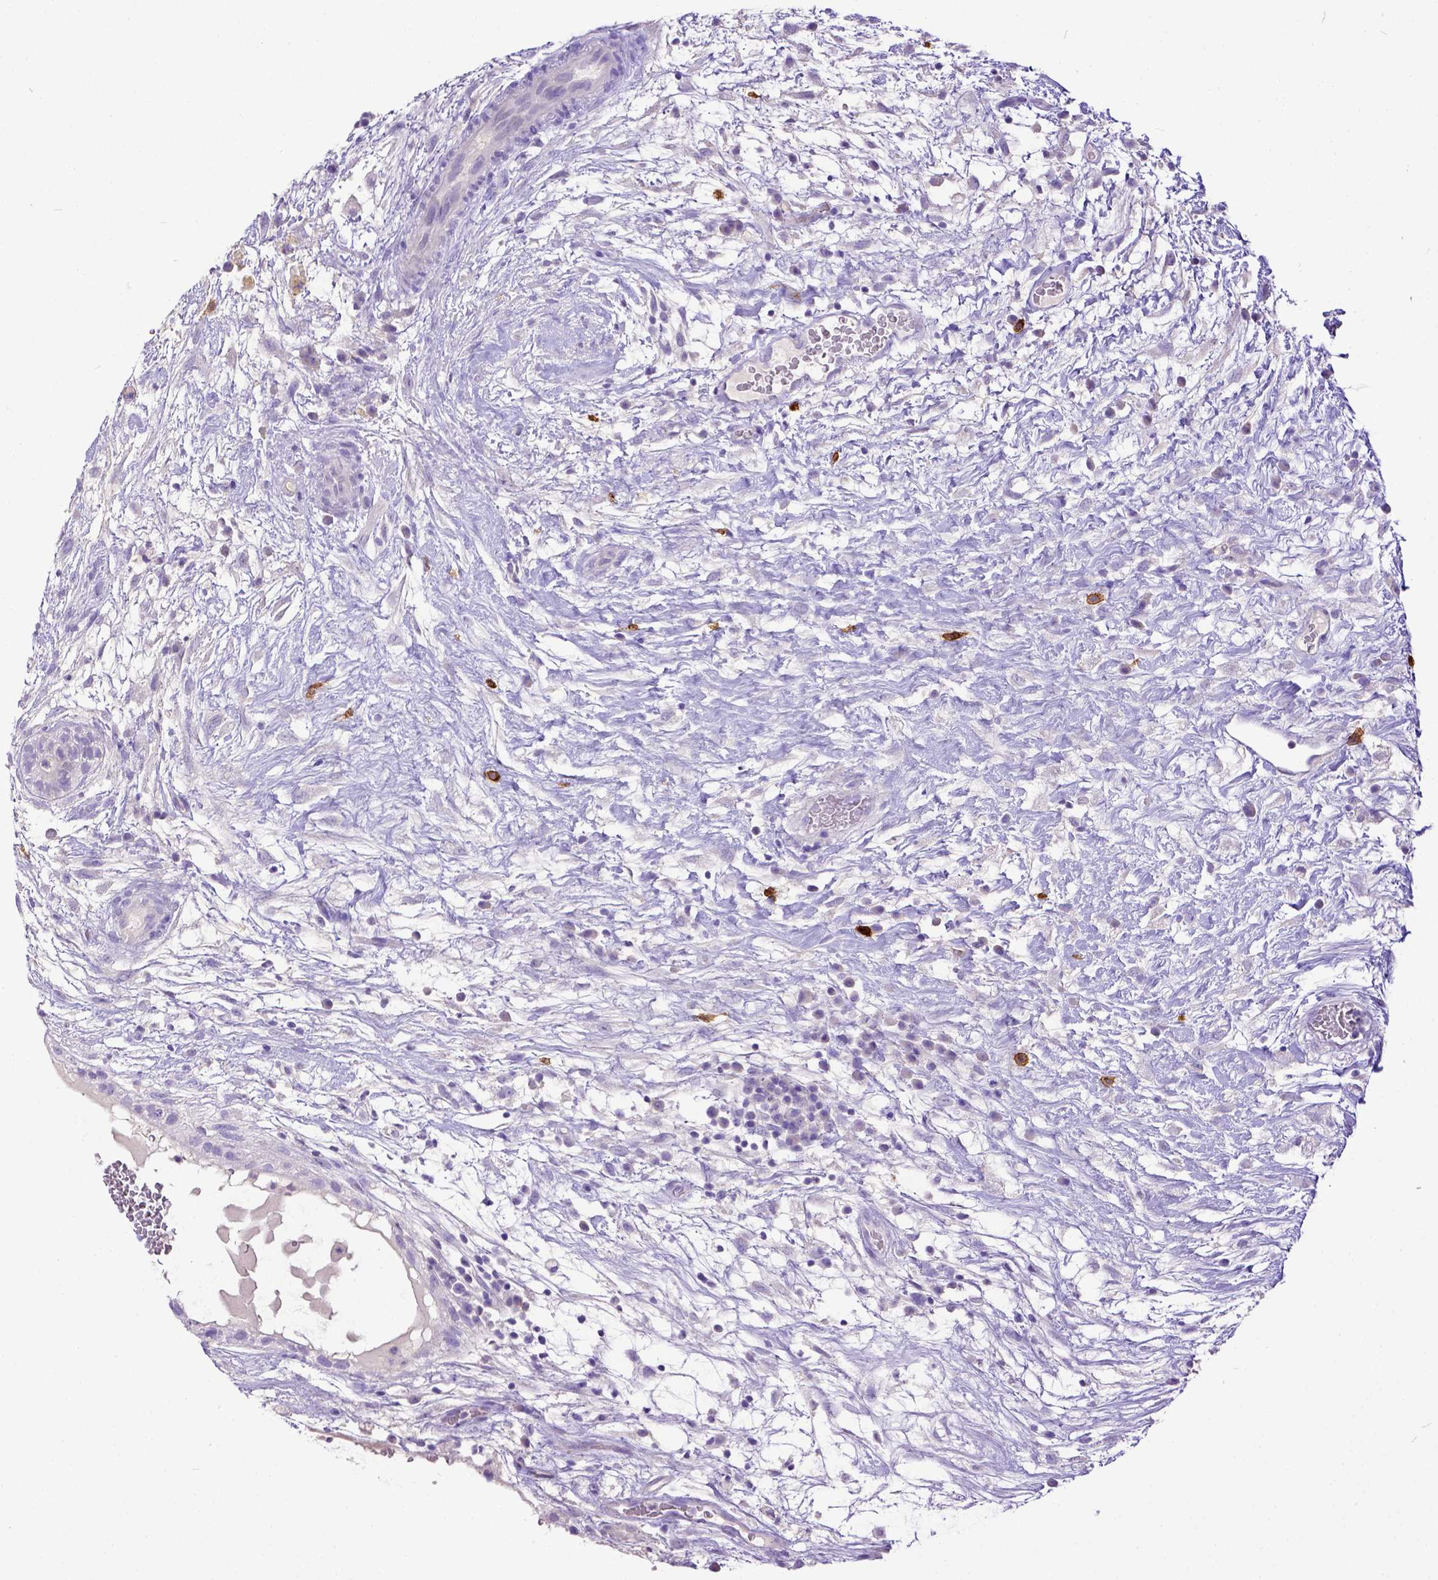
{"staining": {"intensity": "negative", "quantity": "none", "location": "none"}, "tissue": "testis cancer", "cell_type": "Tumor cells", "image_type": "cancer", "snomed": [{"axis": "morphology", "description": "Normal tissue, NOS"}, {"axis": "morphology", "description": "Carcinoma, Embryonal, NOS"}, {"axis": "topography", "description": "Testis"}], "caption": "Testis cancer was stained to show a protein in brown. There is no significant staining in tumor cells.", "gene": "KIT", "patient": {"sex": "male", "age": 32}}